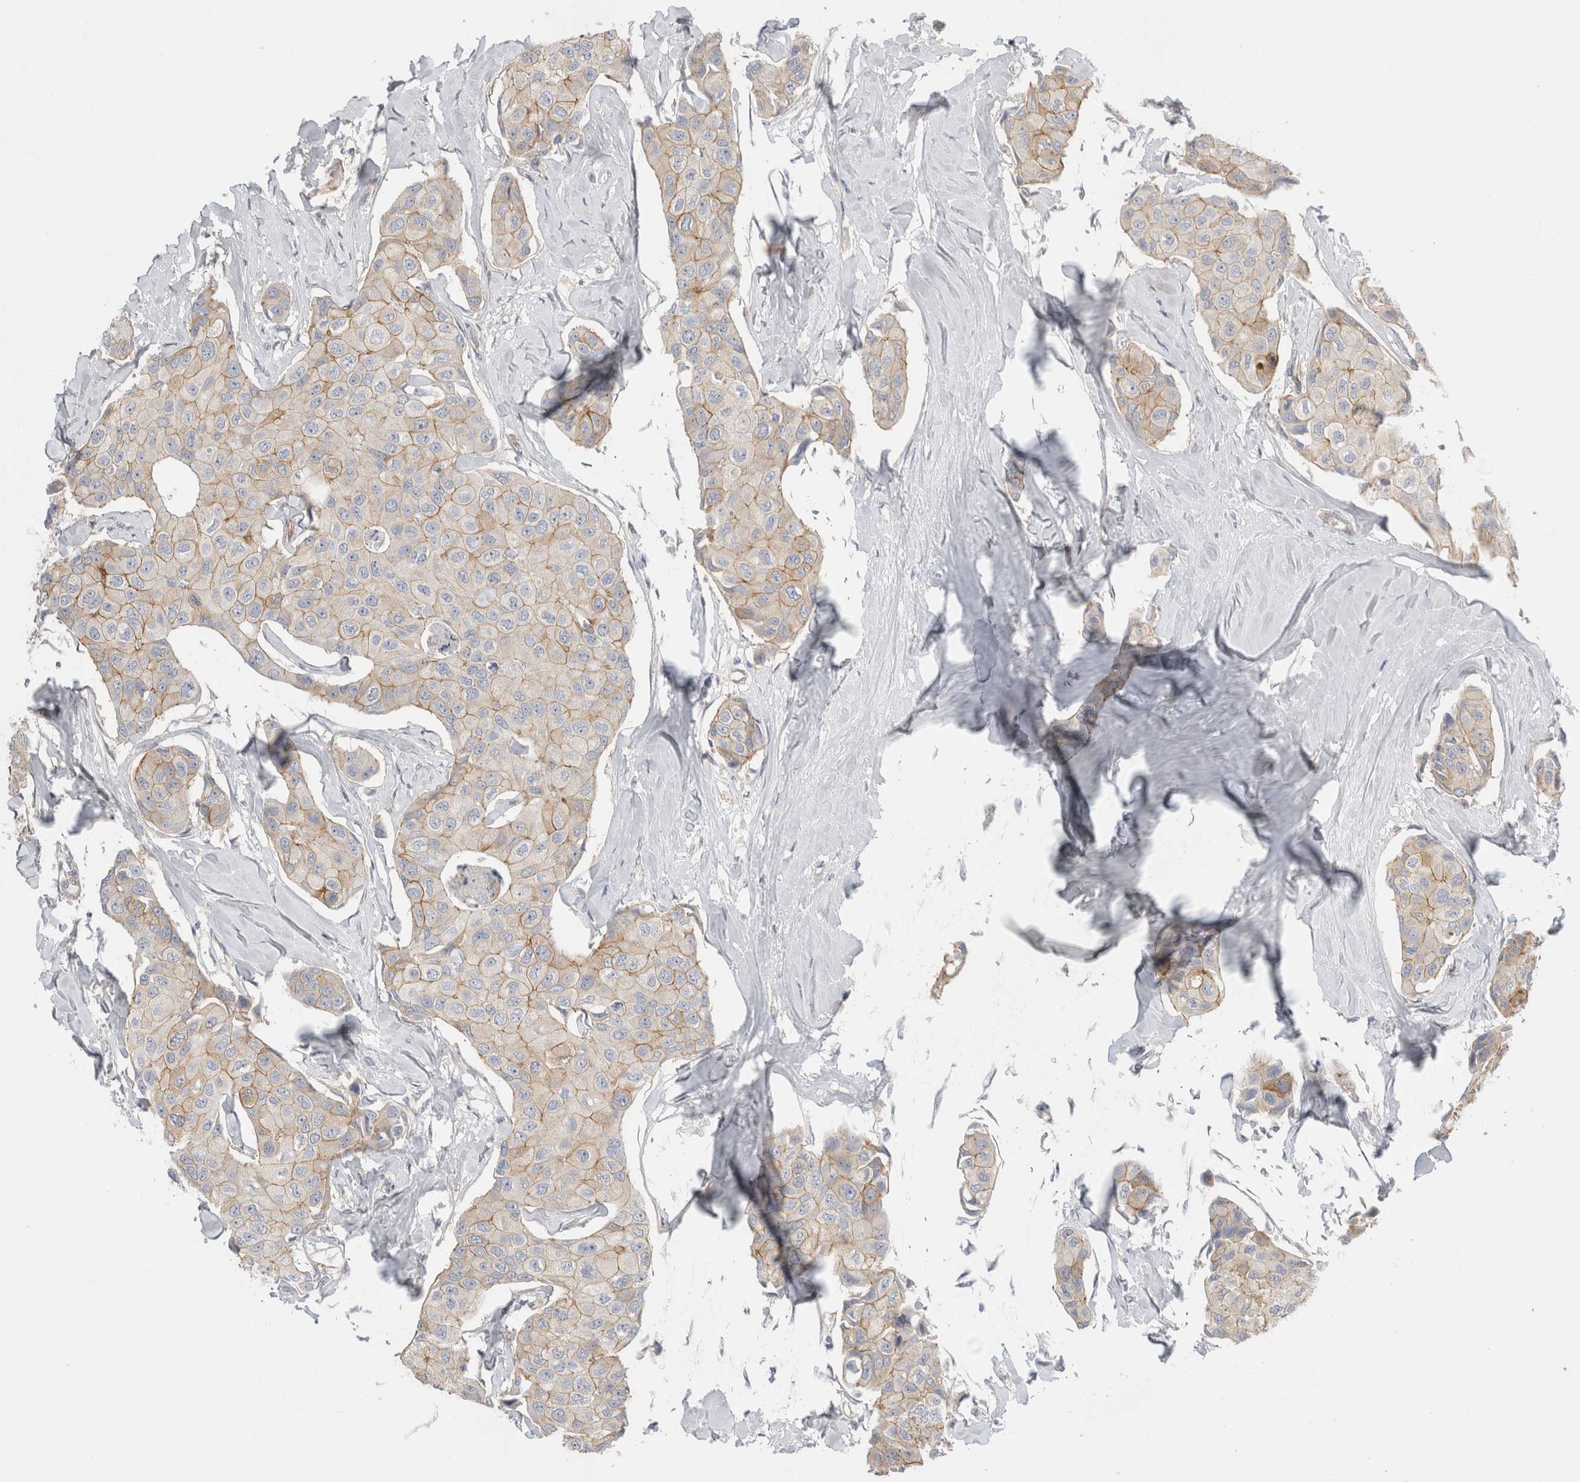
{"staining": {"intensity": "weak", "quantity": "25%-75%", "location": "cytoplasmic/membranous"}, "tissue": "breast cancer", "cell_type": "Tumor cells", "image_type": "cancer", "snomed": [{"axis": "morphology", "description": "Duct carcinoma"}, {"axis": "topography", "description": "Breast"}], "caption": "Brown immunohistochemical staining in human breast cancer displays weak cytoplasmic/membranous staining in about 25%-75% of tumor cells. The protein is shown in brown color, while the nuclei are stained blue.", "gene": "VANGL1", "patient": {"sex": "female", "age": 80}}